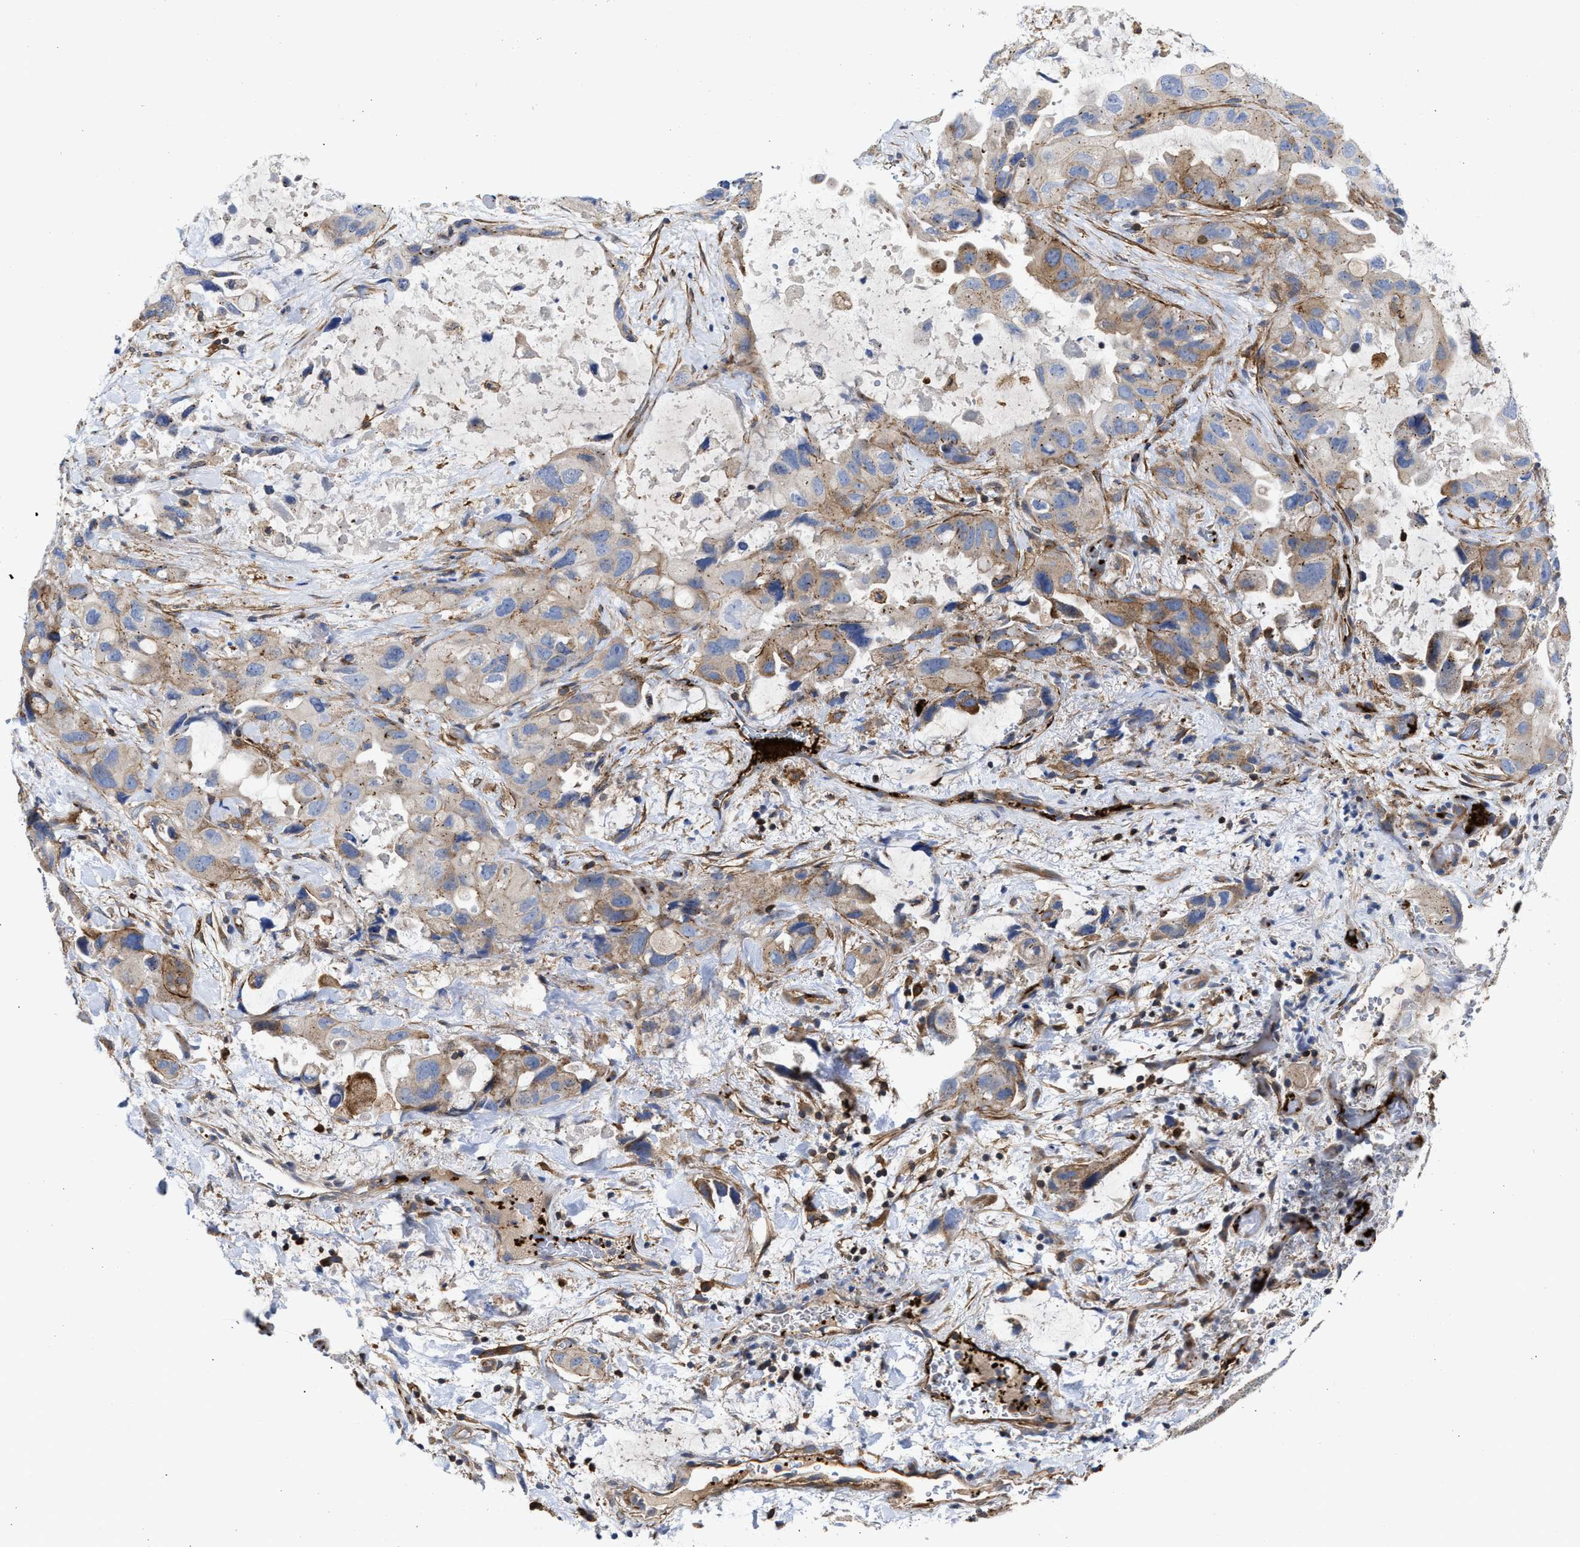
{"staining": {"intensity": "weak", "quantity": "<25%", "location": "cytoplasmic/membranous"}, "tissue": "lung cancer", "cell_type": "Tumor cells", "image_type": "cancer", "snomed": [{"axis": "morphology", "description": "Squamous cell carcinoma, NOS"}, {"axis": "topography", "description": "Lung"}], "caption": "A high-resolution image shows immunohistochemistry staining of lung cancer, which demonstrates no significant positivity in tumor cells. (DAB IHC with hematoxylin counter stain).", "gene": "HS3ST5", "patient": {"sex": "female", "age": 73}}